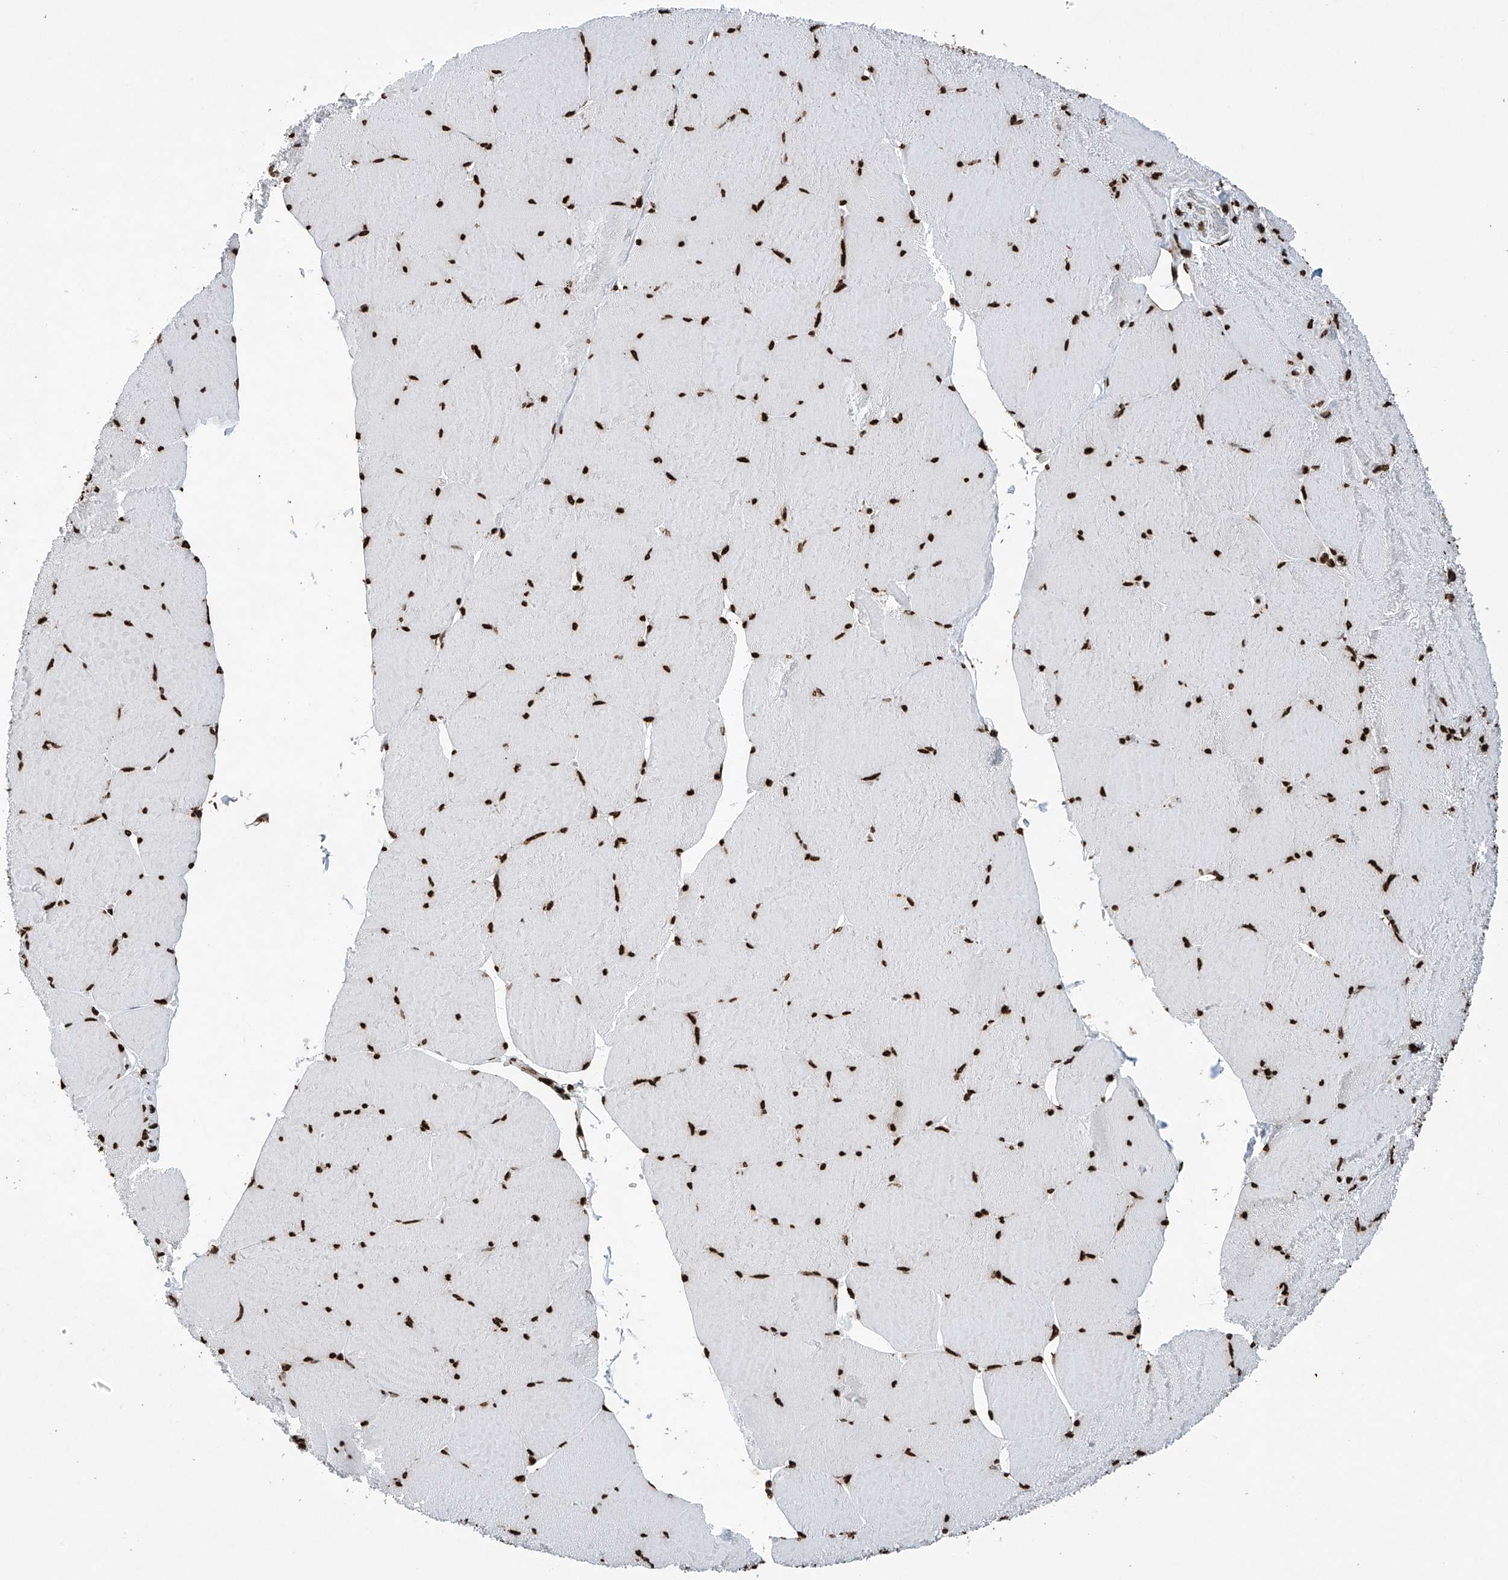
{"staining": {"intensity": "strong", "quantity": ">75%", "location": "nuclear"}, "tissue": "skeletal muscle", "cell_type": "Myocytes", "image_type": "normal", "snomed": [{"axis": "morphology", "description": "Normal tissue, NOS"}, {"axis": "topography", "description": "Skeletal muscle"}, {"axis": "topography", "description": "Head-Neck"}], "caption": "Immunohistochemistry micrograph of normal human skeletal muscle stained for a protein (brown), which demonstrates high levels of strong nuclear positivity in approximately >75% of myocytes.", "gene": "H3", "patient": {"sex": "male", "age": 66}}